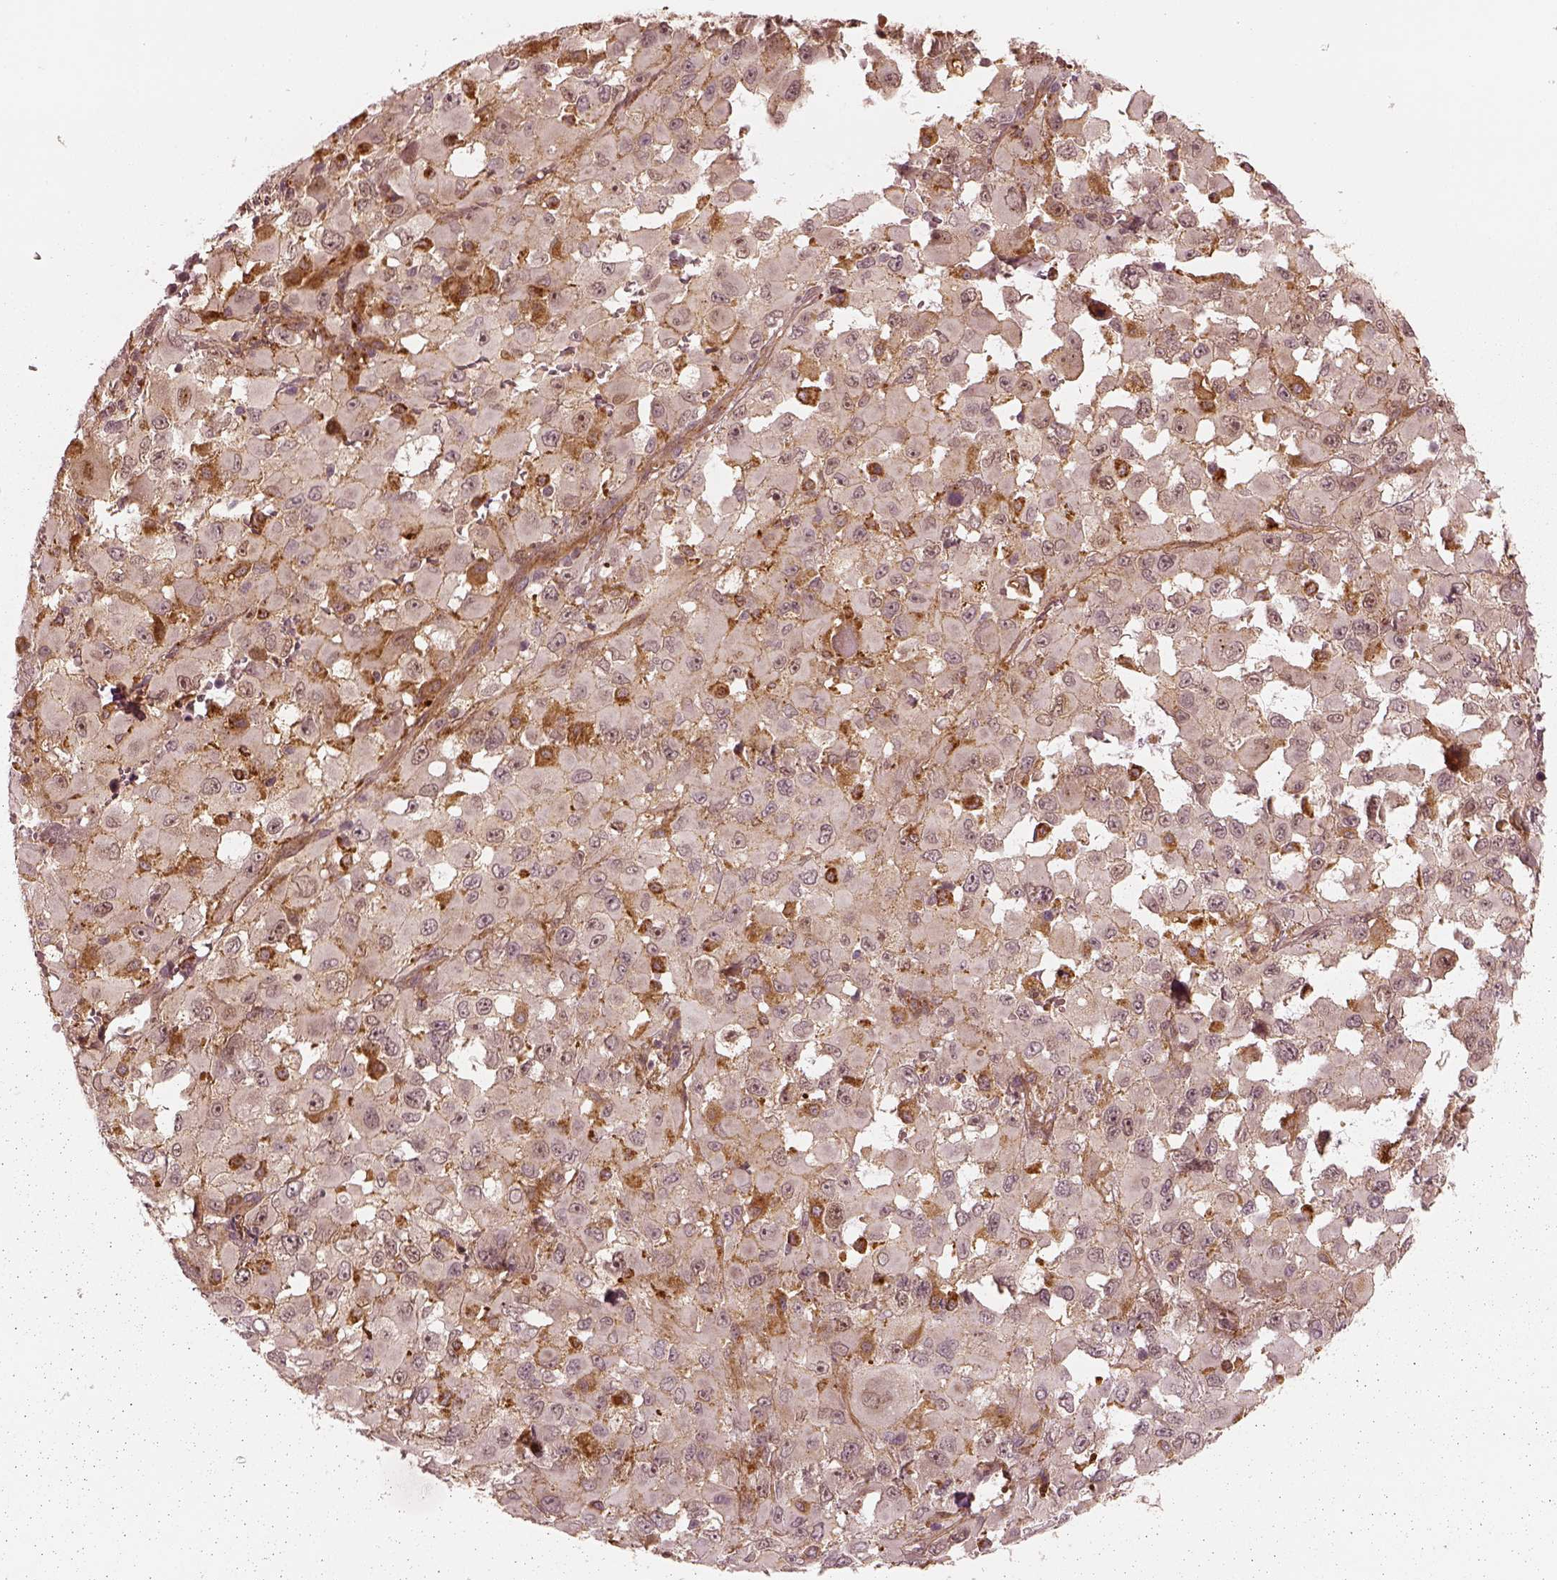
{"staining": {"intensity": "weak", "quantity": "<25%", "location": "cytoplasmic/membranous"}, "tissue": "melanoma", "cell_type": "Tumor cells", "image_type": "cancer", "snomed": [{"axis": "morphology", "description": "Malignant melanoma, Metastatic site"}, {"axis": "topography", "description": "Lymph node"}], "caption": "This micrograph is of malignant melanoma (metastatic site) stained with IHC to label a protein in brown with the nuclei are counter-stained blue. There is no positivity in tumor cells.", "gene": "SLC12A9", "patient": {"sex": "male", "age": 50}}